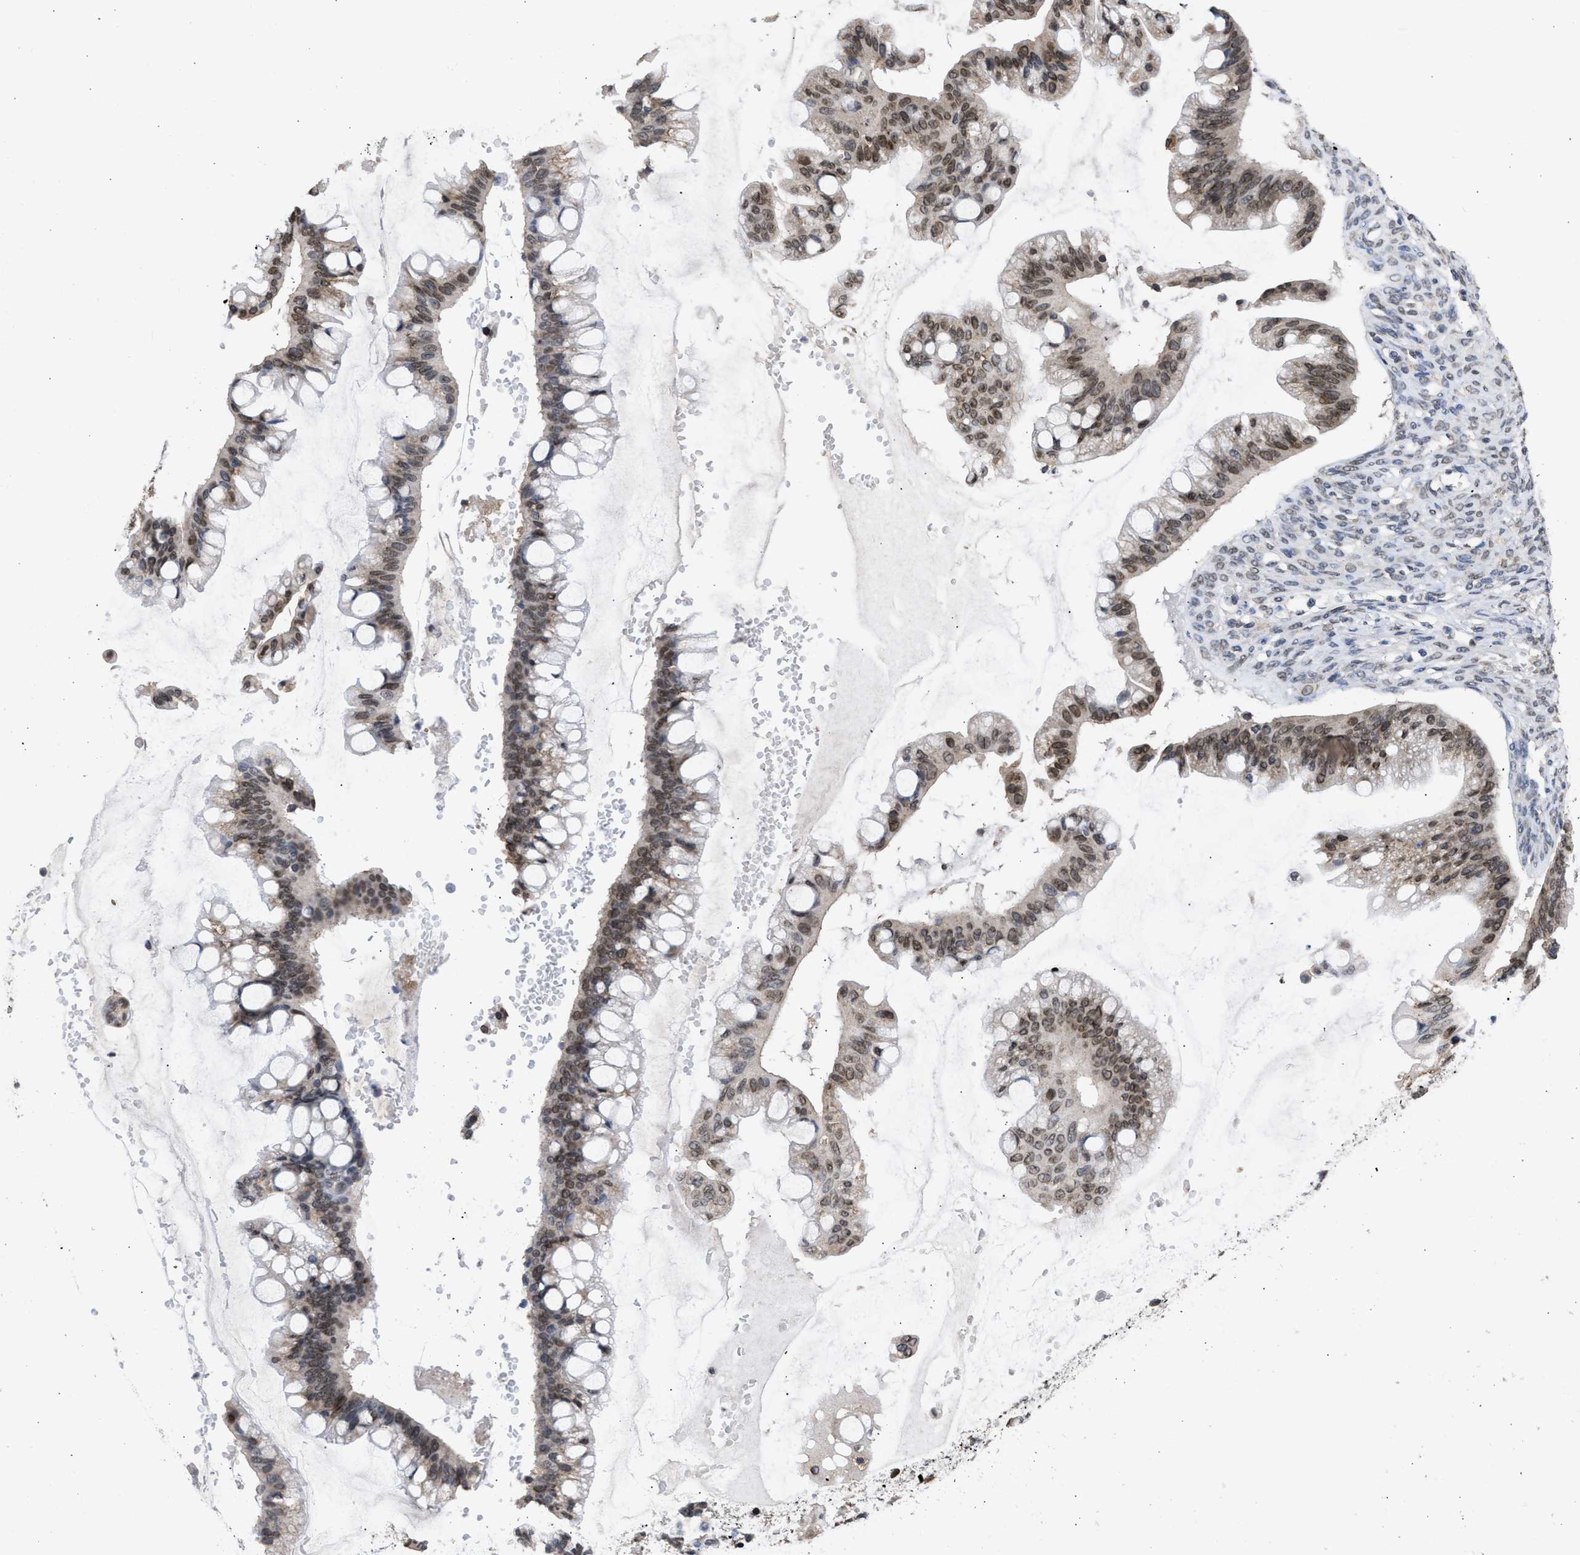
{"staining": {"intensity": "weak", "quantity": "25%-75%", "location": "cytoplasmic/membranous,nuclear"}, "tissue": "ovarian cancer", "cell_type": "Tumor cells", "image_type": "cancer", "snomed": [{"axis": "morphology", "description": "Cystadenocarcinoma, mucinous, NOS"}, {"axis": "topography", "description": "Ovary"}], "caption": "Immunohistochemistry (DAB) staining of human mucinous cystadenocarcinoma (ovarian) demonstrates weak cytoplasmic/membranous and nuclear protein positivity in approximately 25%-75% of tumor cells.", "gene": "NUP35", "patient": {"sex": "female", "age": 73}}